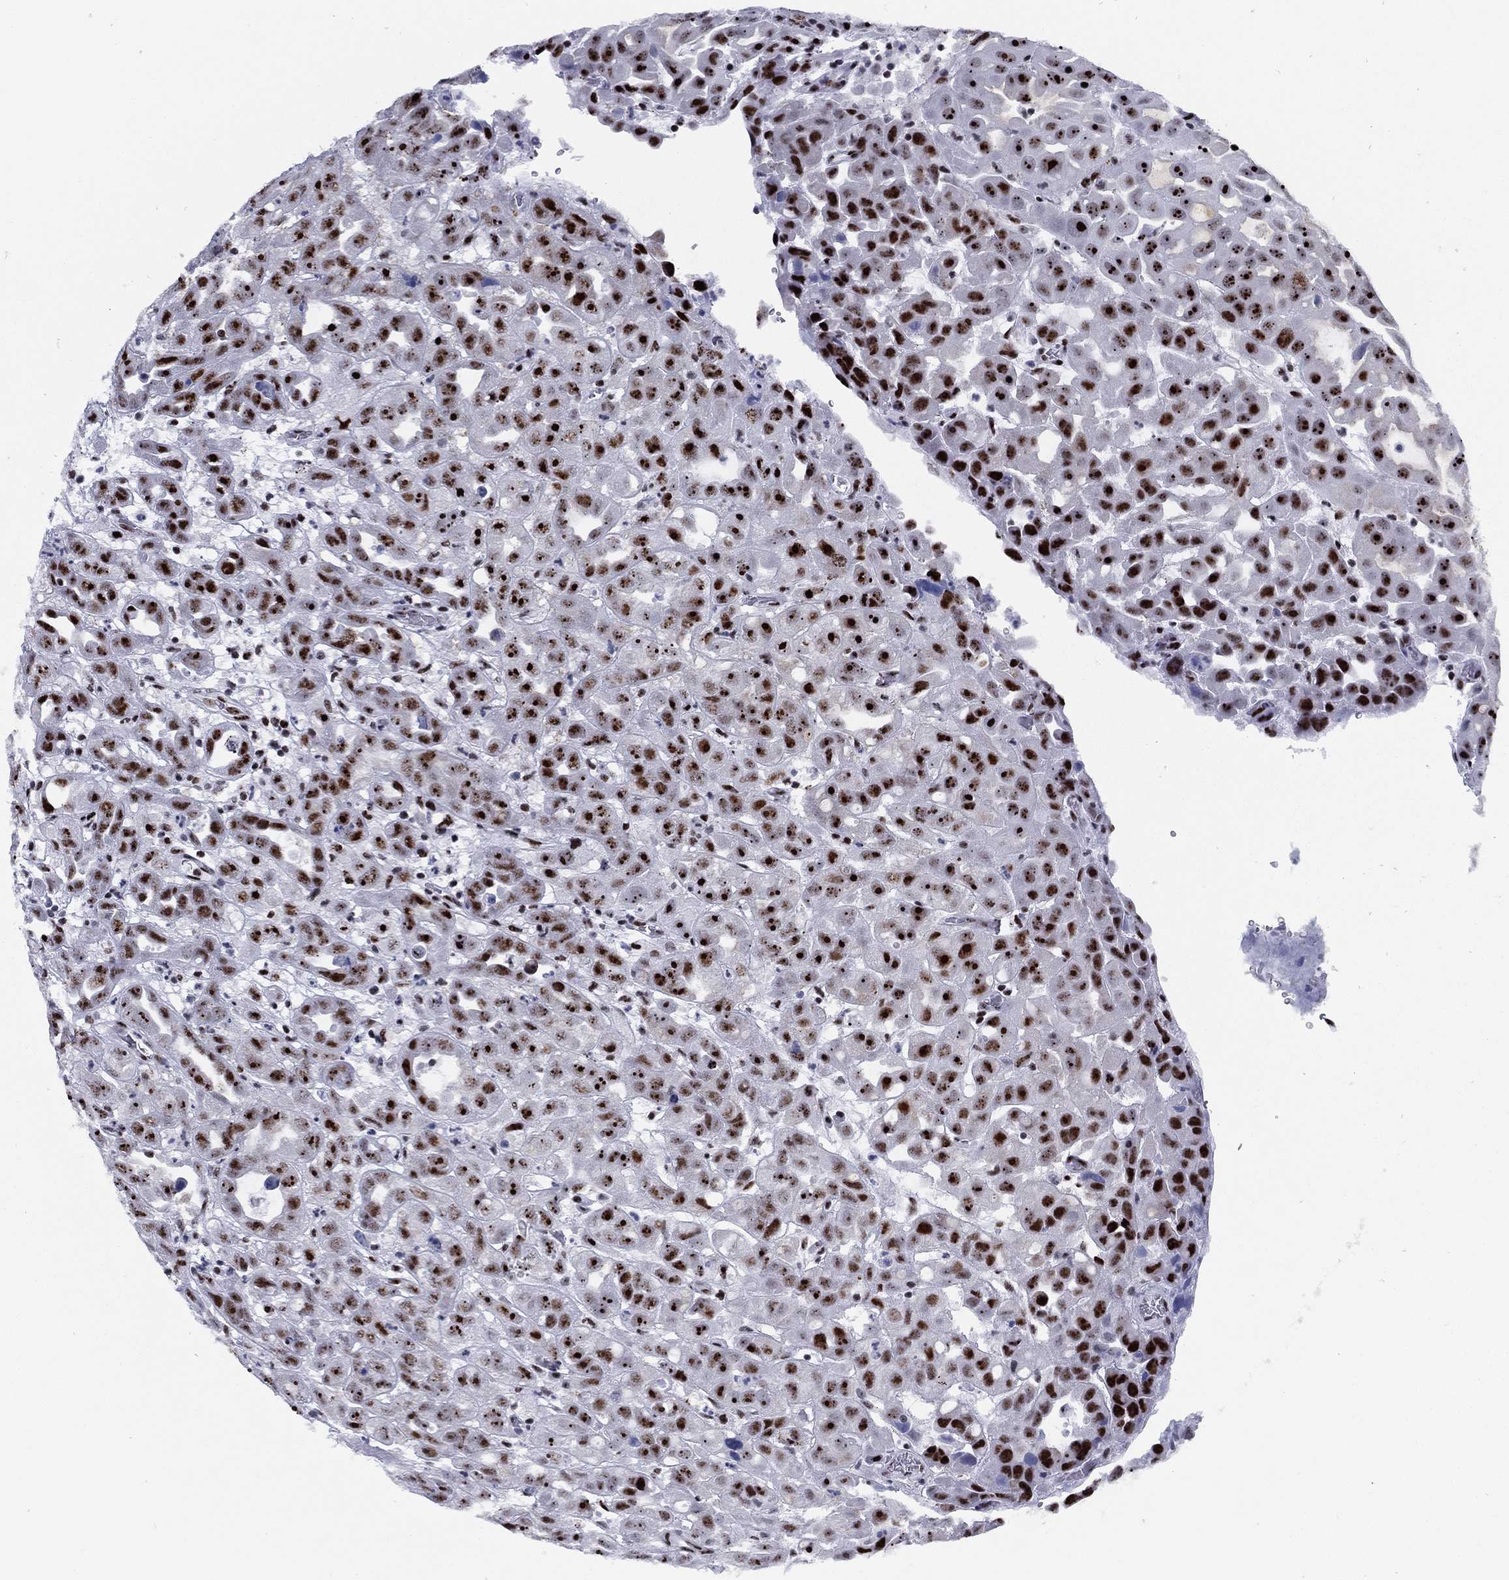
{"staining": {"intensity": "strong", "quantity": ">75%", "location": "nuclear"}, "tissue": "urothelial cancer", "cell_type": "Tumor cells", "image_type": "cancer", "snomed": [{"axis": "morphology", "description": "Urothelial carcinoma, High grade"}, {"axis": "topography", "description": "Urinary bladder"}], "caption": "There is high levels of strong nuclear staining in tumor cells of urothelial cancer, as demonstrated by immunohistochemical staining (brown color).", "gene": "CYB561D2", "patient": {"sex": "female", "age": 41}}